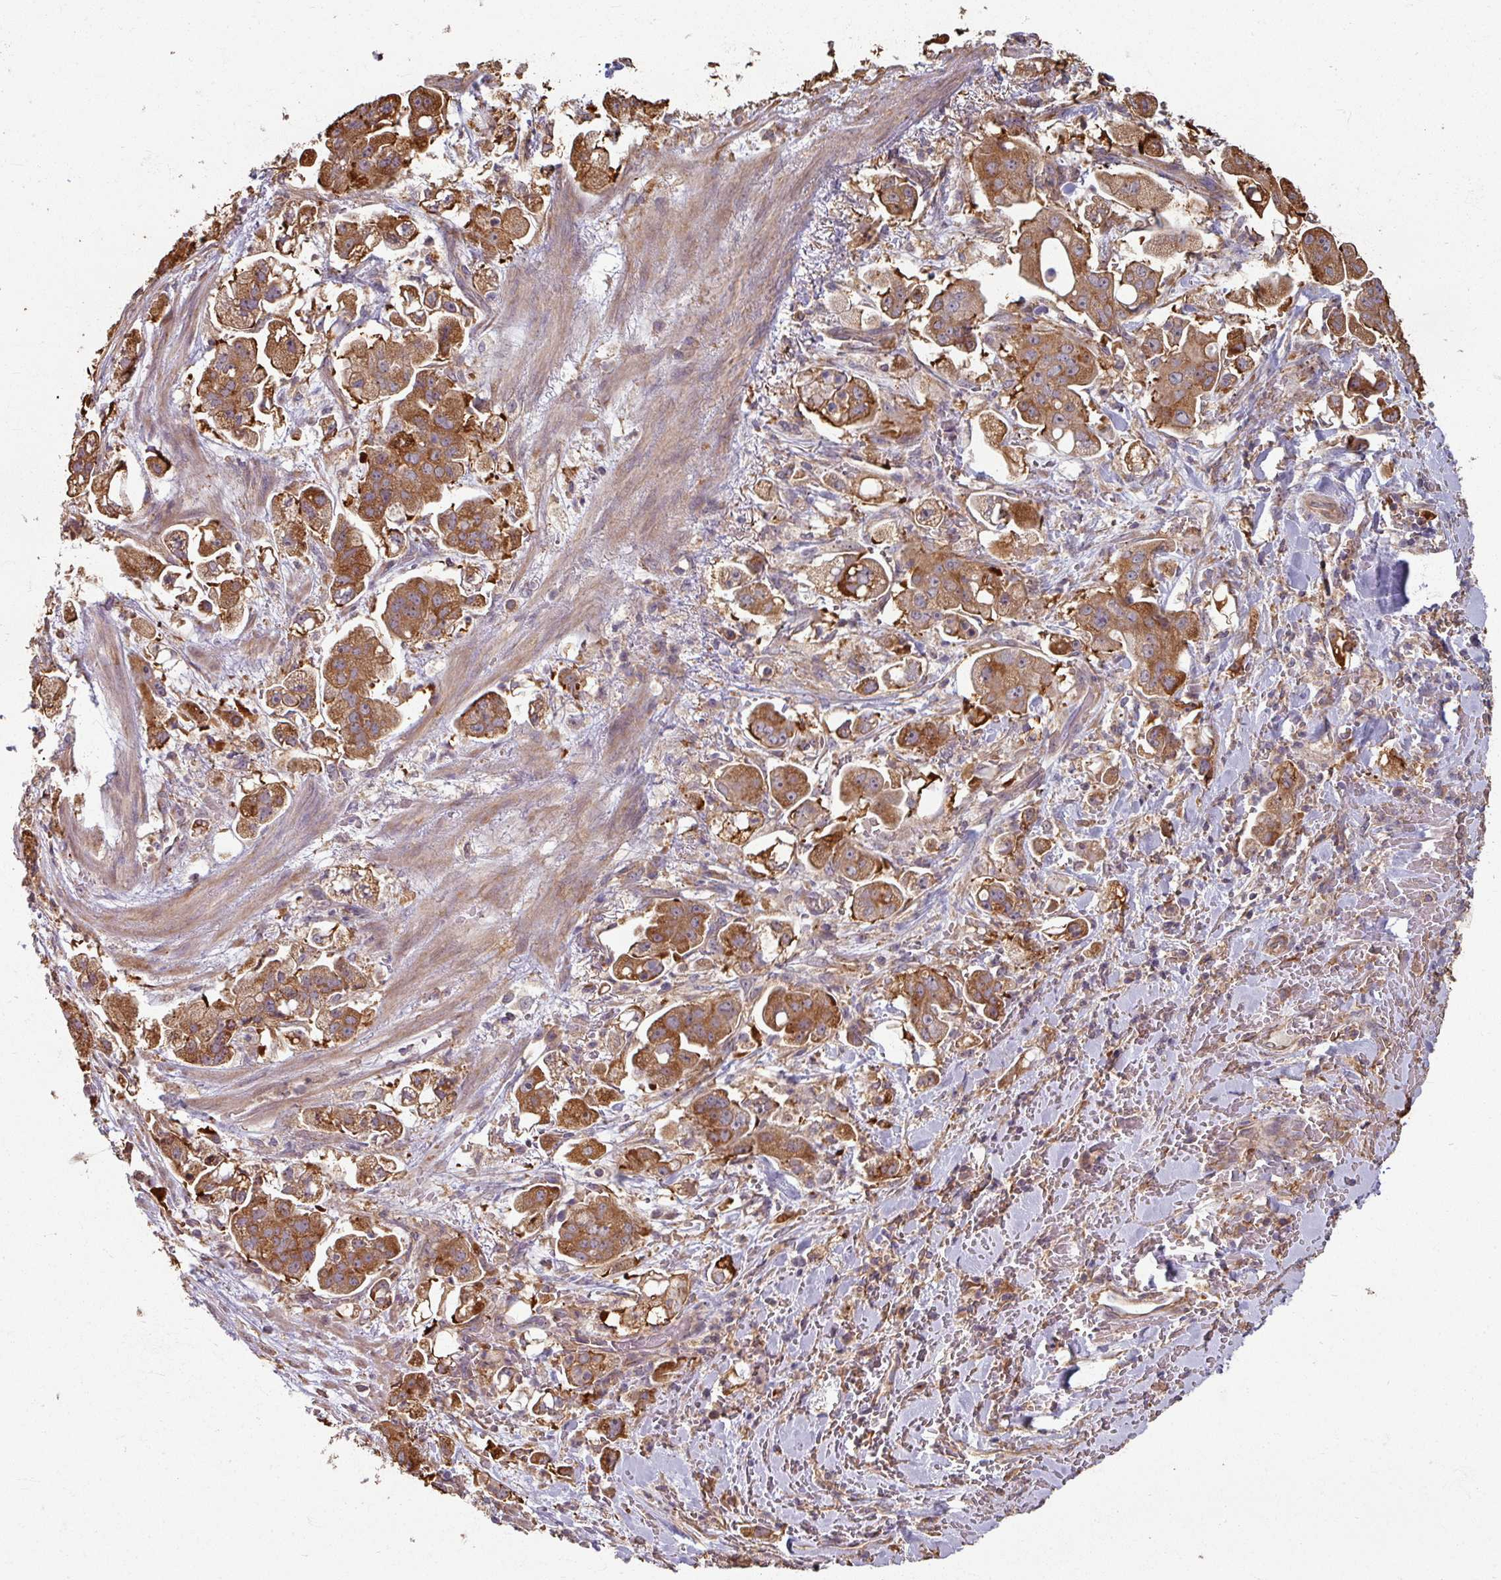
{"staining": {"intensity": "moderate", "quantity": ">75%", "location": "cytoplasmic/membranous"}, "tissue": "stomach cancer", "cell_type": "Tumor cells", "image_type": "cancer", "snomed": [{"axis": "morphology", "description": "Adenocarcinoma, NOS"}, {"axis": "topography", "description": "Stomach"}], "caption": "Moderate cytoplasmic/membranous positivity for a protein is present in approximately >75% of tumor cells of stomach cancer using immunohistochemistry (IHC).", "gene": "CCDC68", "patient": {"sex": "male", "age": 62}}